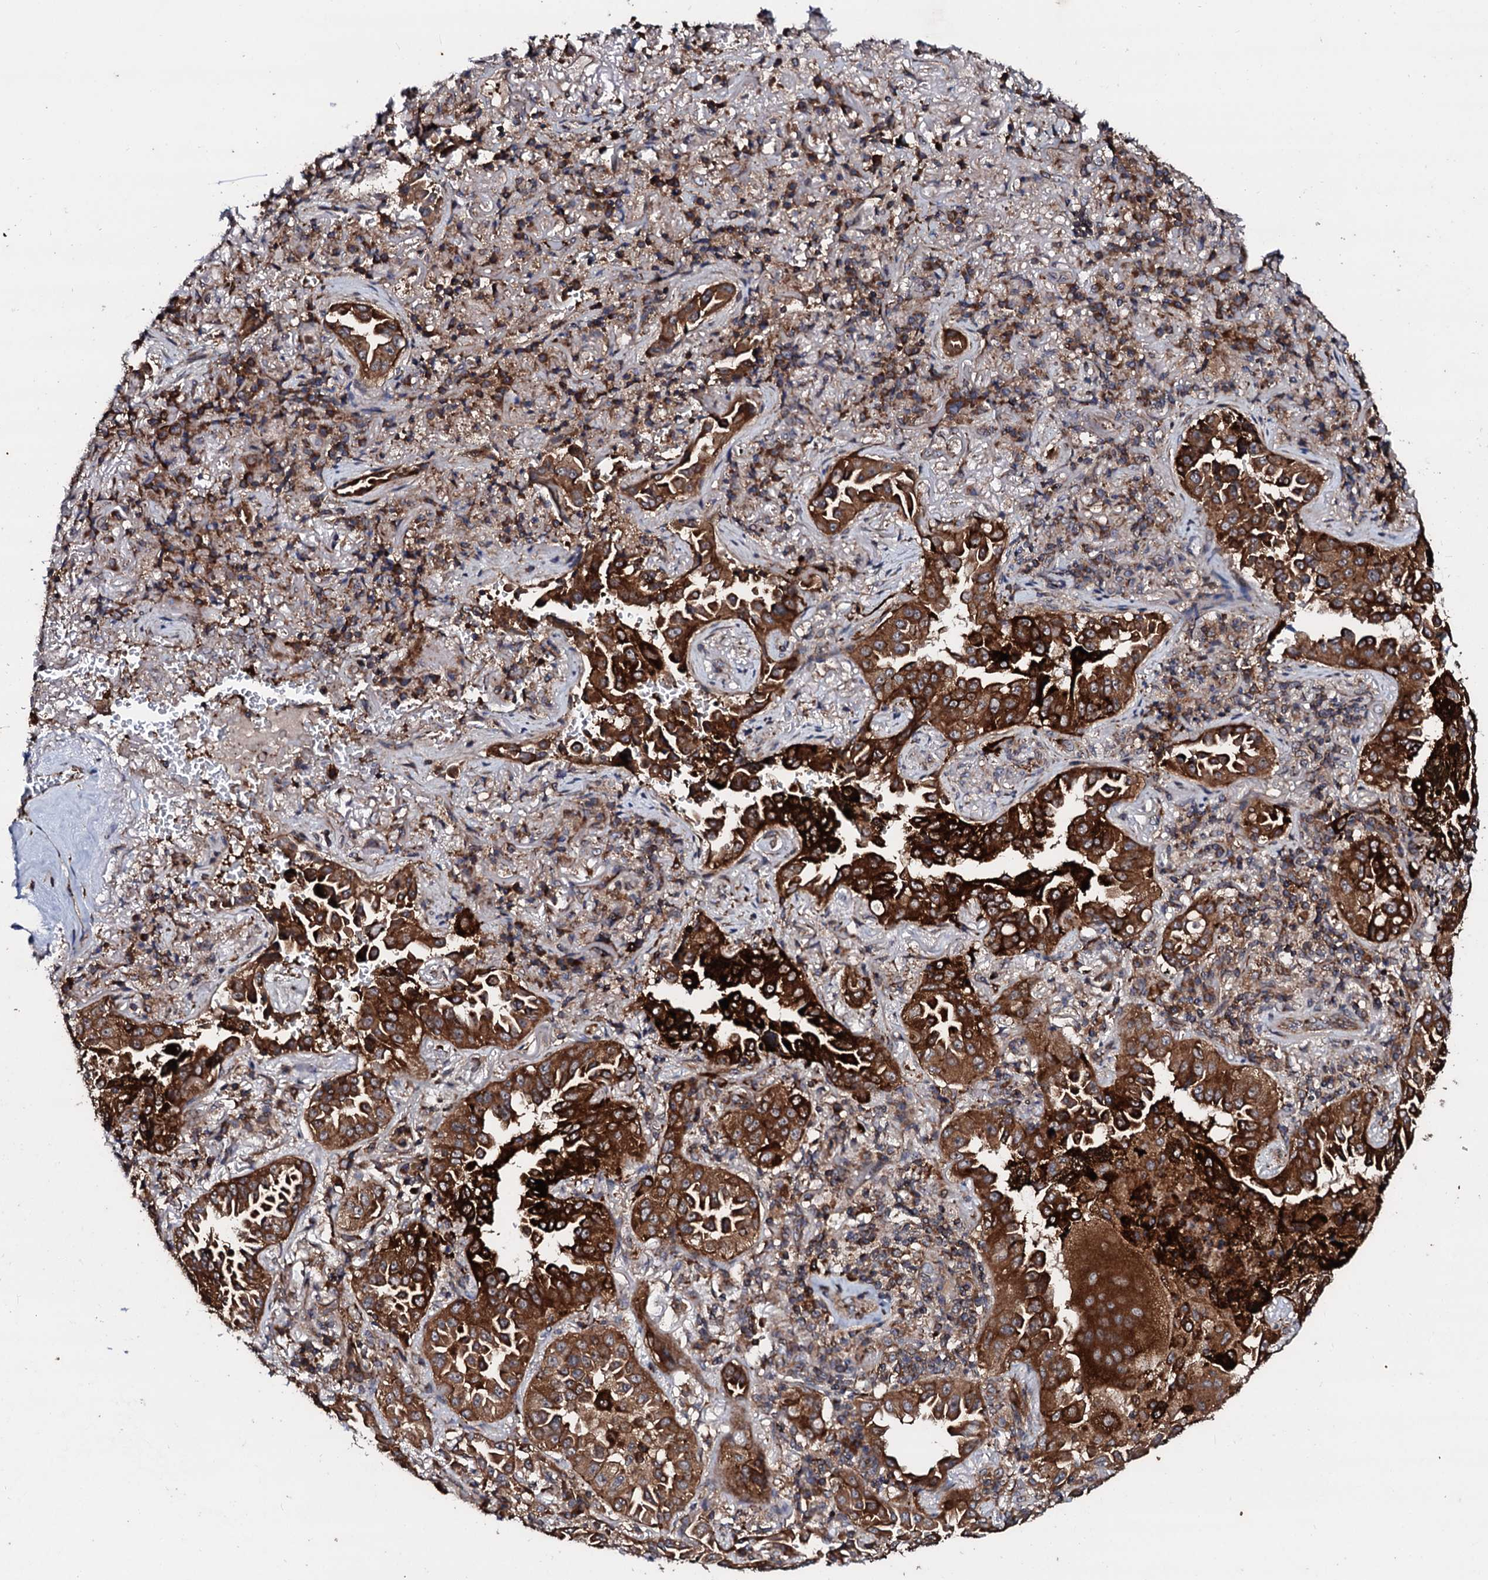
{"staining": {"intensity": "strong", "quantity": ">75%", "location": "cytoplasmic/membranous"}, "tissue": "lung cancer", "cell_type": "Tumor cells", "image_type": "cancer", "snomed": [{"axis": "morphology", "description": "Adenocarcinoma, NOS"}, {"axis": "topography", "description": "Lung"}], "caption": "Lung cancer stained with DAB immunohistochemistry exhibits high levels of strong cytoplasmic/membranous staining in approximately >75% of tumor cells.", "gene": "SDHAF2", "patient": {"sex": "female", "age": 69}}